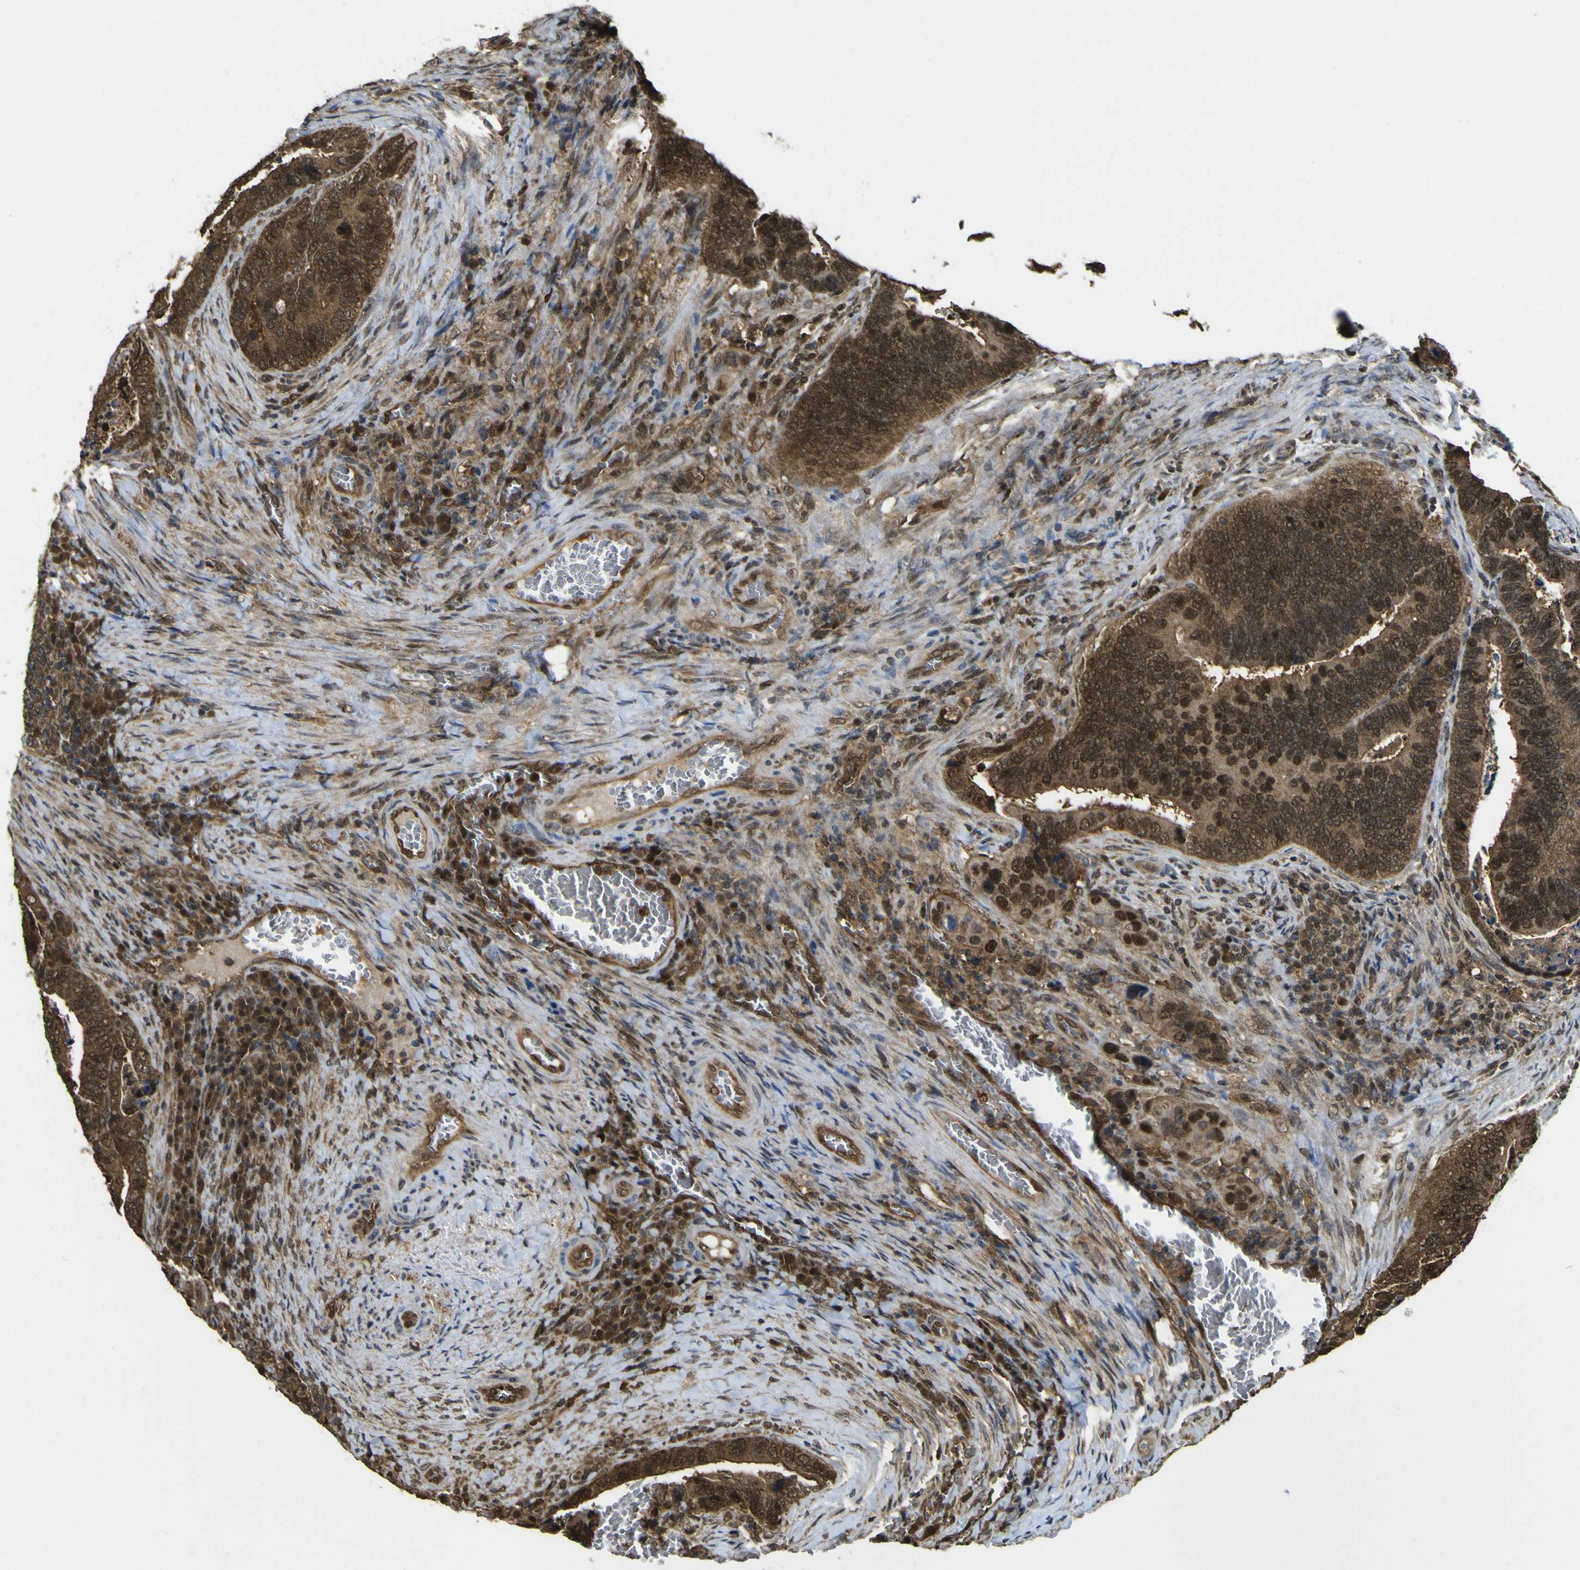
{"staining": {"intensity": "moderate", "quantity": ">75%", "location": "cytoplasmic/membranous,nuclear"}, "tissue": "colorectal cancer", "cell_type": "Tumor cells", "image_type": "cancer", "snomed": [{"axis": "morphology", "description": "Adenocarcinoma, NOS"}, {"axis": "topography", "description": "Colon"}], "caption": "This histopathology image displays immunohistochemistry staining of human colorectal cancer (adenocarcinoma), with medium moderate cytoplasmic/membranous and nuclear staining in about >75% of tumor cells.", "gene": "YWHAG", "patient": {"sex": "male", "age": 72}}